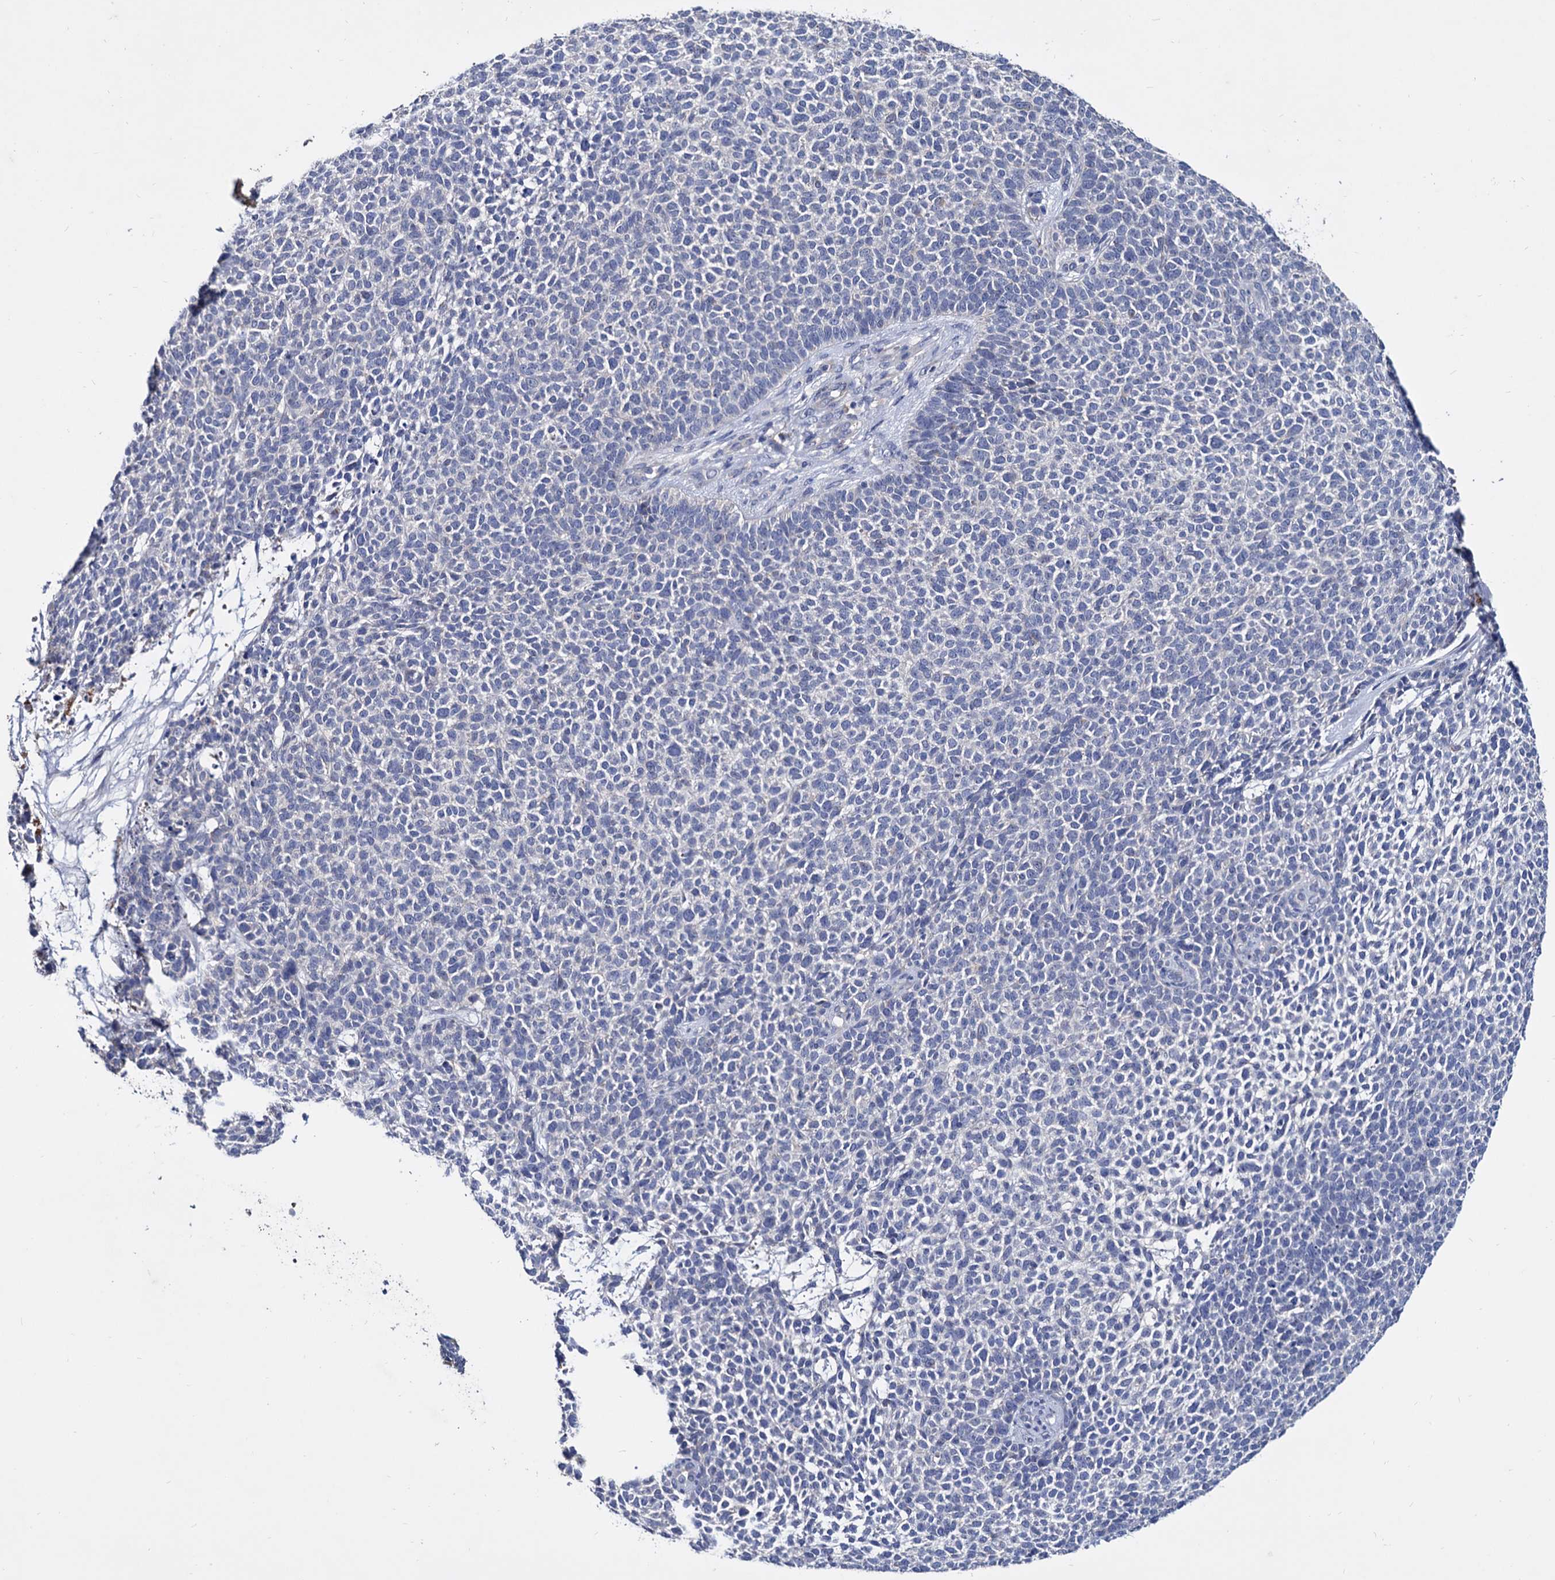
{"staining": {"intensity": "negative", "quantity": "none", "location": "none"}, "tissue": "skin cancer", "cell_type": "Tumor cells", "image_type": "cancer", "snomed": [{"axis": "morphology", "description": "Basal cell carcinoma"}, {"axis": "topography", "description": "Skin"}], "caption": "An immunohistochemistry (IHC) histopathology image of basal cell carcinoma (skin) is shown. There is no staining in tumor cells of basal cell carcinoma (skin). (Stains: DAB immunohistochemistry with hematoxylin counter stain, Microscopy: brightfield microscopy at high magnification).", "gene": "NPAS4", "patient": {"sex": "female", "age": 84}}